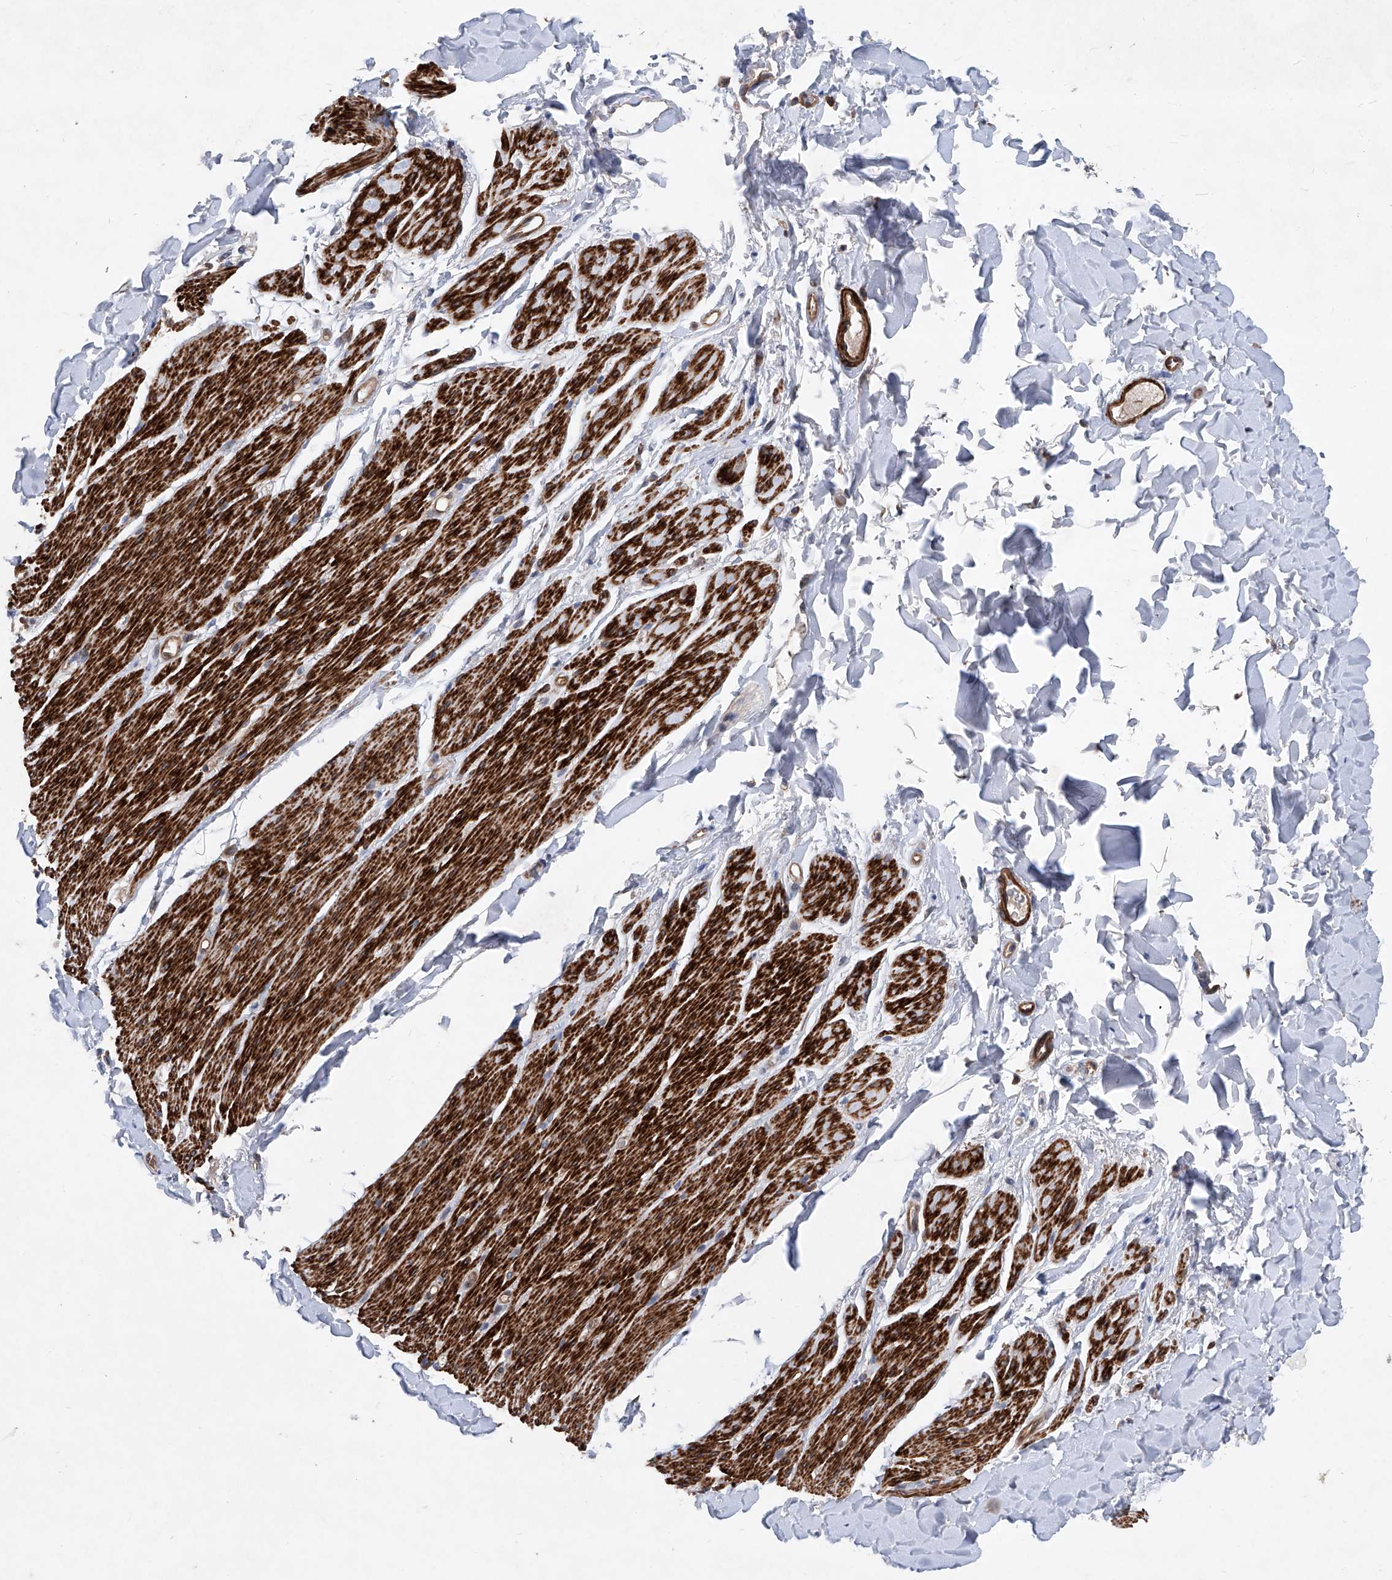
{"staining": {"intensity": "strong", "quantity": ">75%", "location": "cytoplasmic/membranous"}, "tissue": "smooth muscle", "cell_type": "Smooth muscle cells", "image_type": "normal", "snomed": [{"axis": "morphology", "description": "Normal tissue, NOS"}, {"axis": "topography", "description": "Colon"}, {"axis": "topography", "description": "Peripheral nerve tissue"}], "caption": "Immunohistochemistry histopathology image of benign smooth muscle stained for a protein (brown), which demonstrates high levels of strong cytoplasmic/membranous expression in approximately >75% of smooth muscle cells.", "gene": "NT5C3A", "patient": {"sex": "female", "age": 61}}